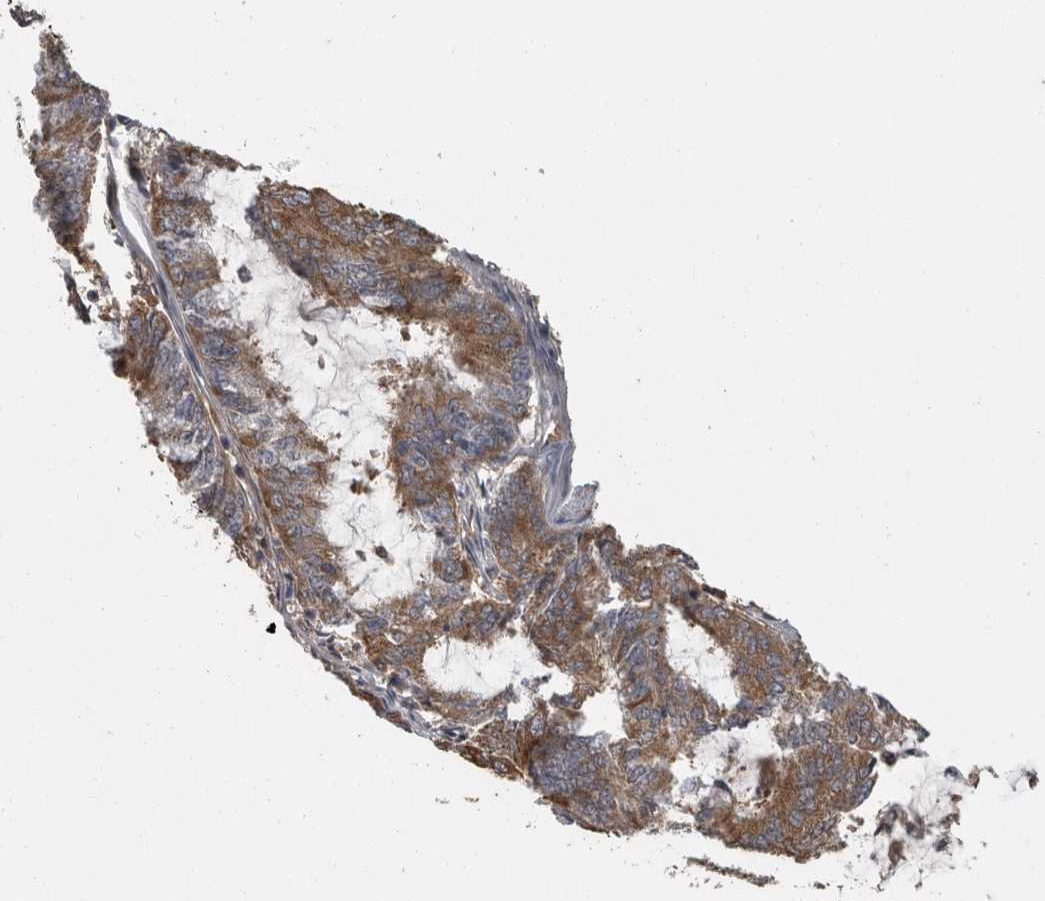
{"staining": {"intensity": "moderate", "quantity": ">75%", "location": "cytoplasmic/membranous"}, "tissue": "endometrial cancer", "cell_type": "Tumor cells", "image_type": "cancer", "snomed": [{"axis": "morphology", "description": "Adenocarcinoma, NOS"}, {"axis": "topography", "description": "Endometrium"}], "caption": "A brown stain shows moderate cytoplasmic/membranous positivity of a protein in adenocarcinoma (endometrial) tumor cells. Immunohistochemistry (ihc) stains the protein in brown and the nuclei are stained blue.", "gene": "ATXN2", "patient": {"sex": "female", "age": 49}}